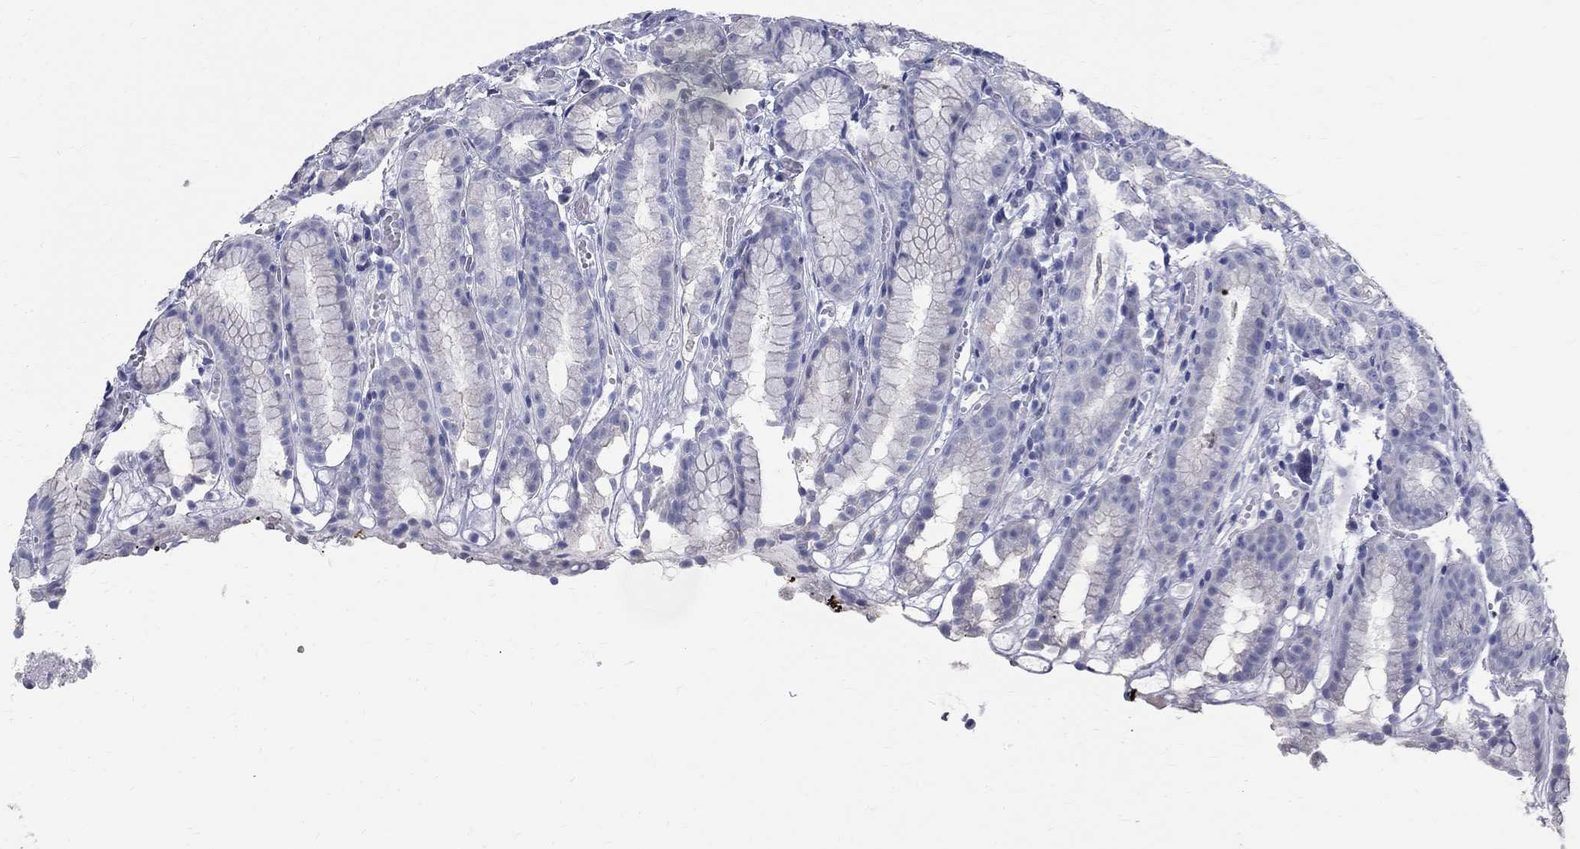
{"staining": {"intensity": "negative", "quantity": "none", "location": "none"}, "tissue": "stomach", "cell_type": "Glandular cells", "image_type": "normal", "snomed": [{"axis": "morphology", "description": "Normal tissue, NOS"}, {"axis": "topography", "description": "Stomach"}], "caption": "An immunohistochemistry (IHC) image of normal stomach is shown. There is no staining in glandular cells of stomach.", "gene": "TGM4", "patient": {"sex": "male", "age": 70}}